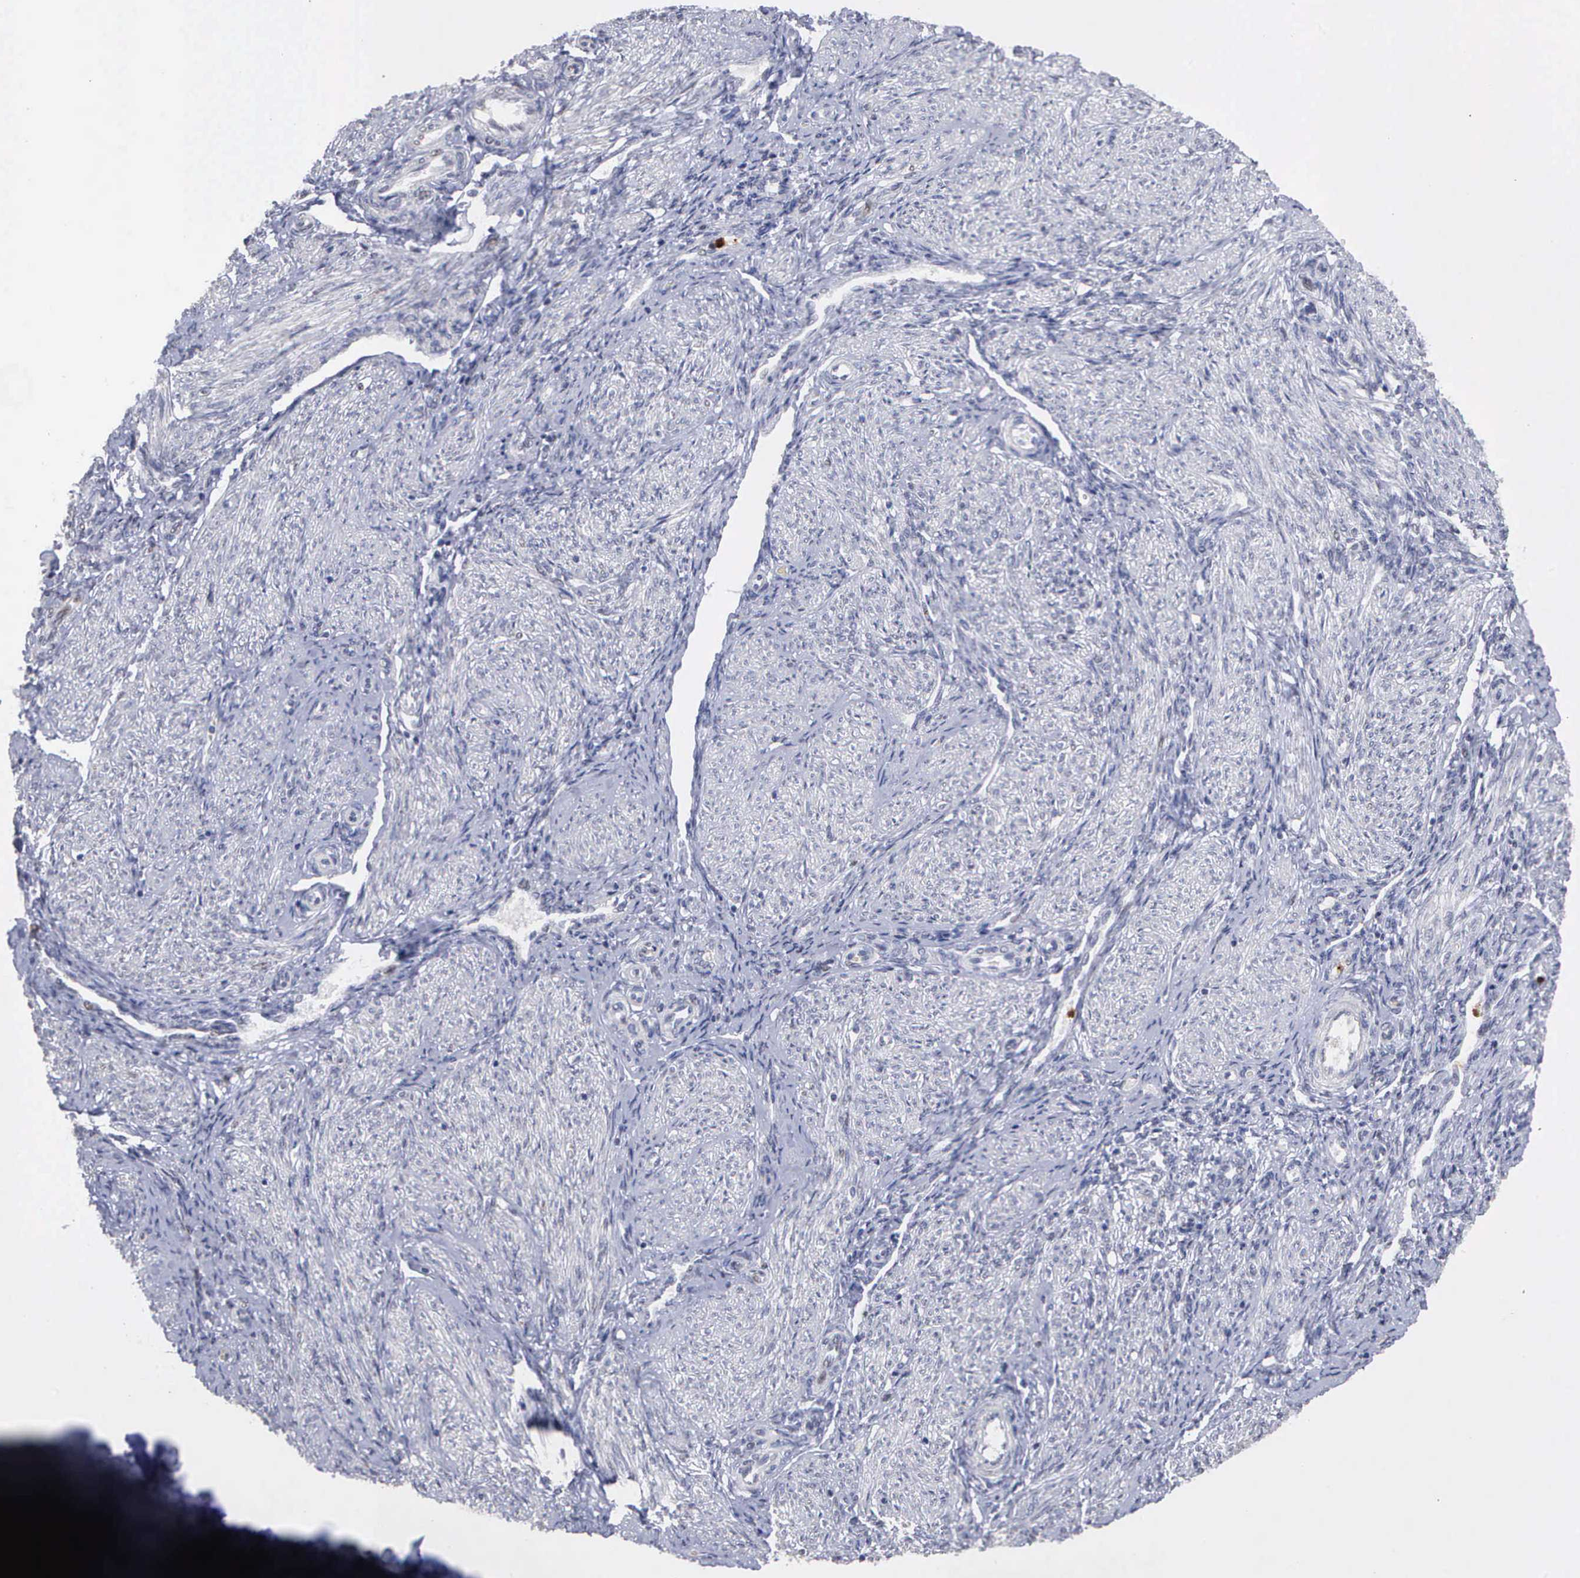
{"staining": {"intensity": "negative", "quantity": "none", "location": "none"}, "tissue": "endometrium", "cell_type": "Cells in endometrial stroma", "image_type": "normal", "snomed": [{"axis": "morphology", "description": "Normal tissue, NOS"}, {"axis": "topography", "description": "Endometrium"}], "caption": "This histopathology image is of unremarkable endometrium stained with immunohistochemistry to label a protein in brown with the nuclei are counter-stained blue. There is no staining in cells in endometrial stroma.", "gene": "SPIN3", "patient": {"sex": "female", "age": 36}}